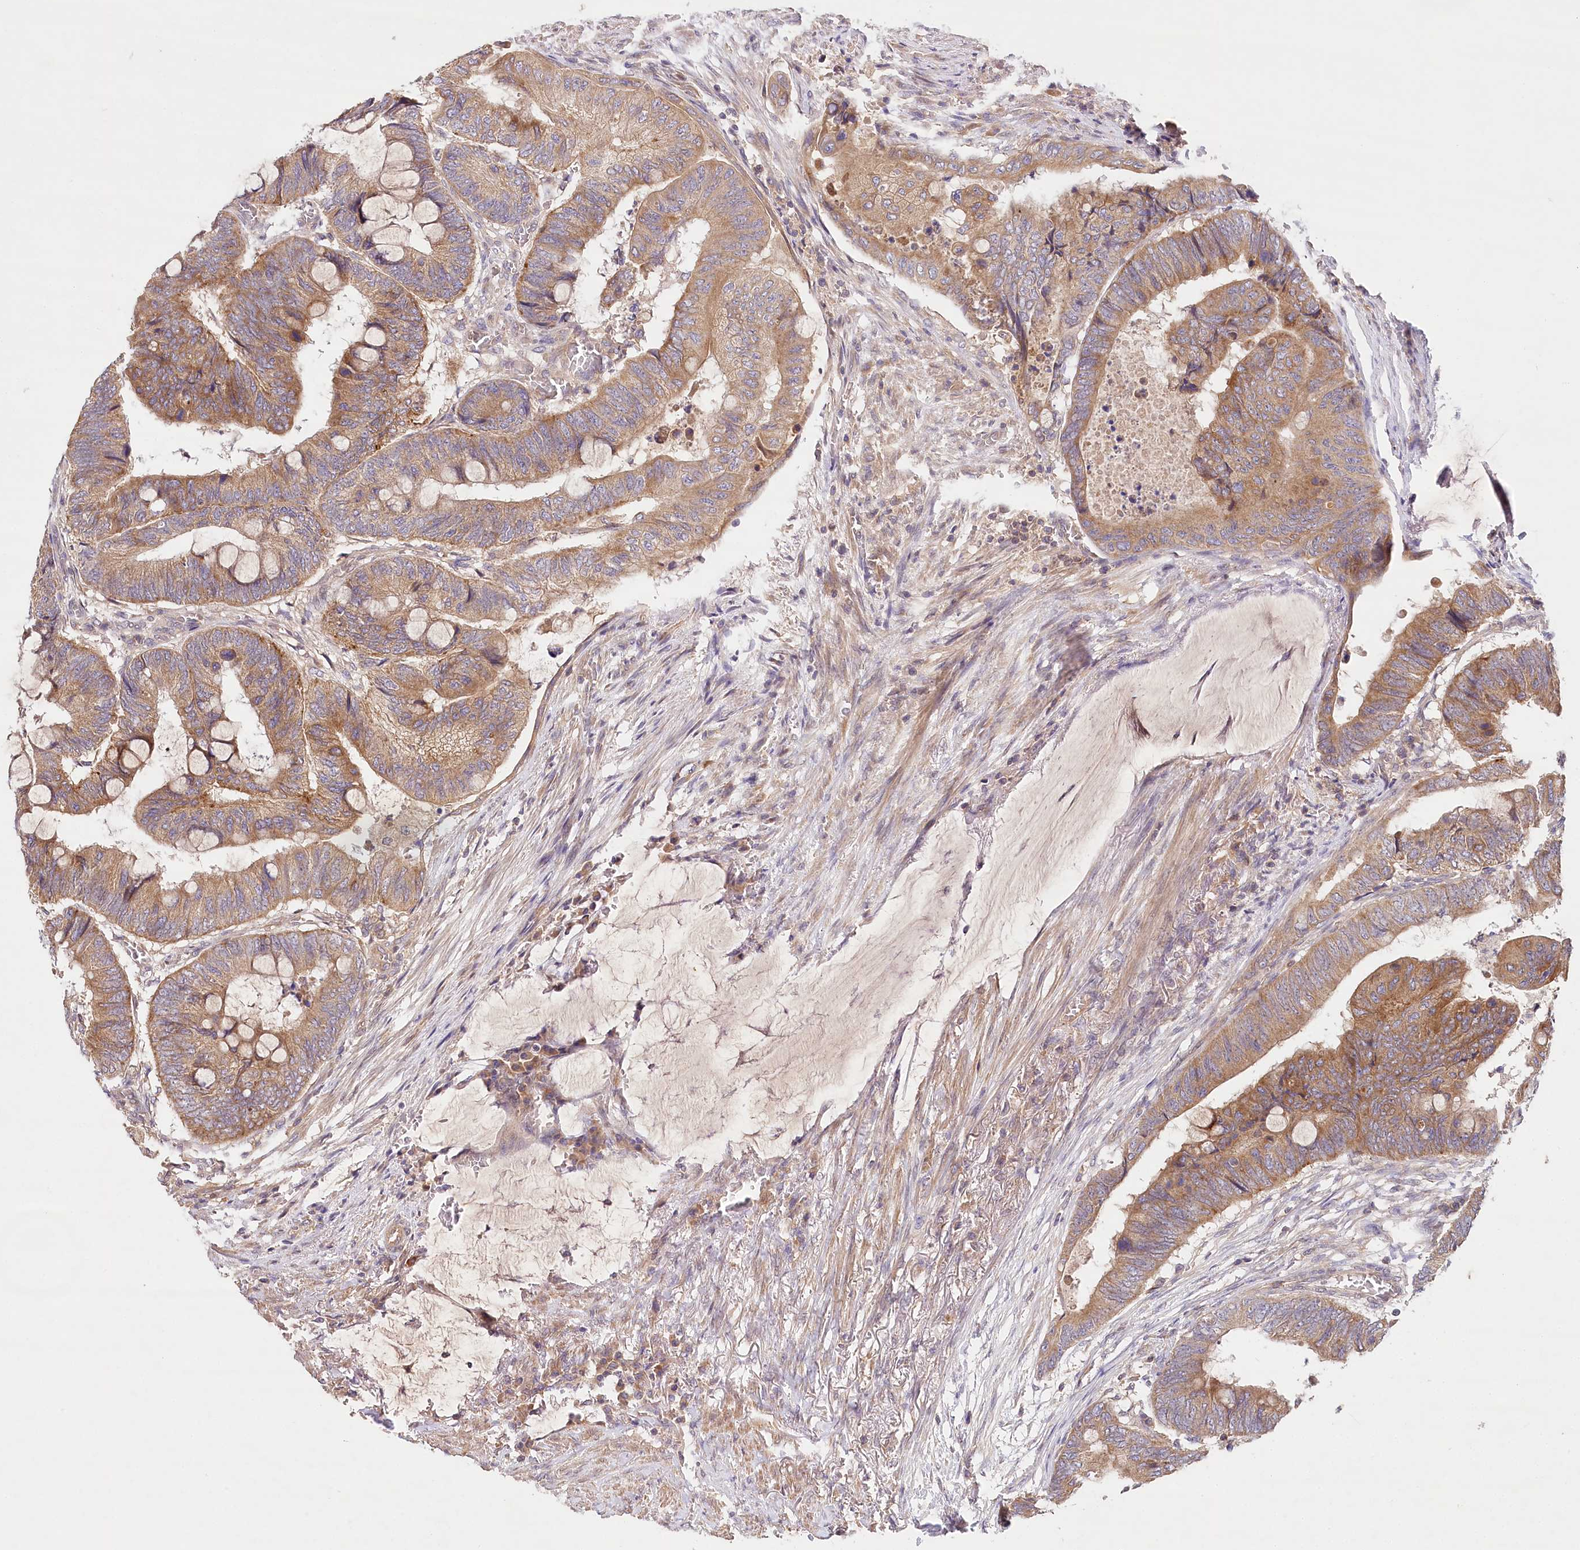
{"staining": {"intensity": "moderate", "quantity": ">75%", "location": "cytoplasmic/membranous"}, "tissue": "colorectal cancer", "cell_type": "Tumor cells", "image_type": "cancer", "snomed": [{"axis": "morphology", "description": "Normal tissue, NOS"}, {"axis": "morphology", "description": "Adenocarcinoma, NOS"}, {"axis": "topography", "description": "Rectum"}, {"axis": "topography", "description": "Peripheral nerve tissue"}], "caption": "A brown stain shows moderate cytoplasmic/membranous staining of a protein in colorectal cancer tumor cells.", "gene": "LSS", "patient": {"sex": "male", "age": 92}}